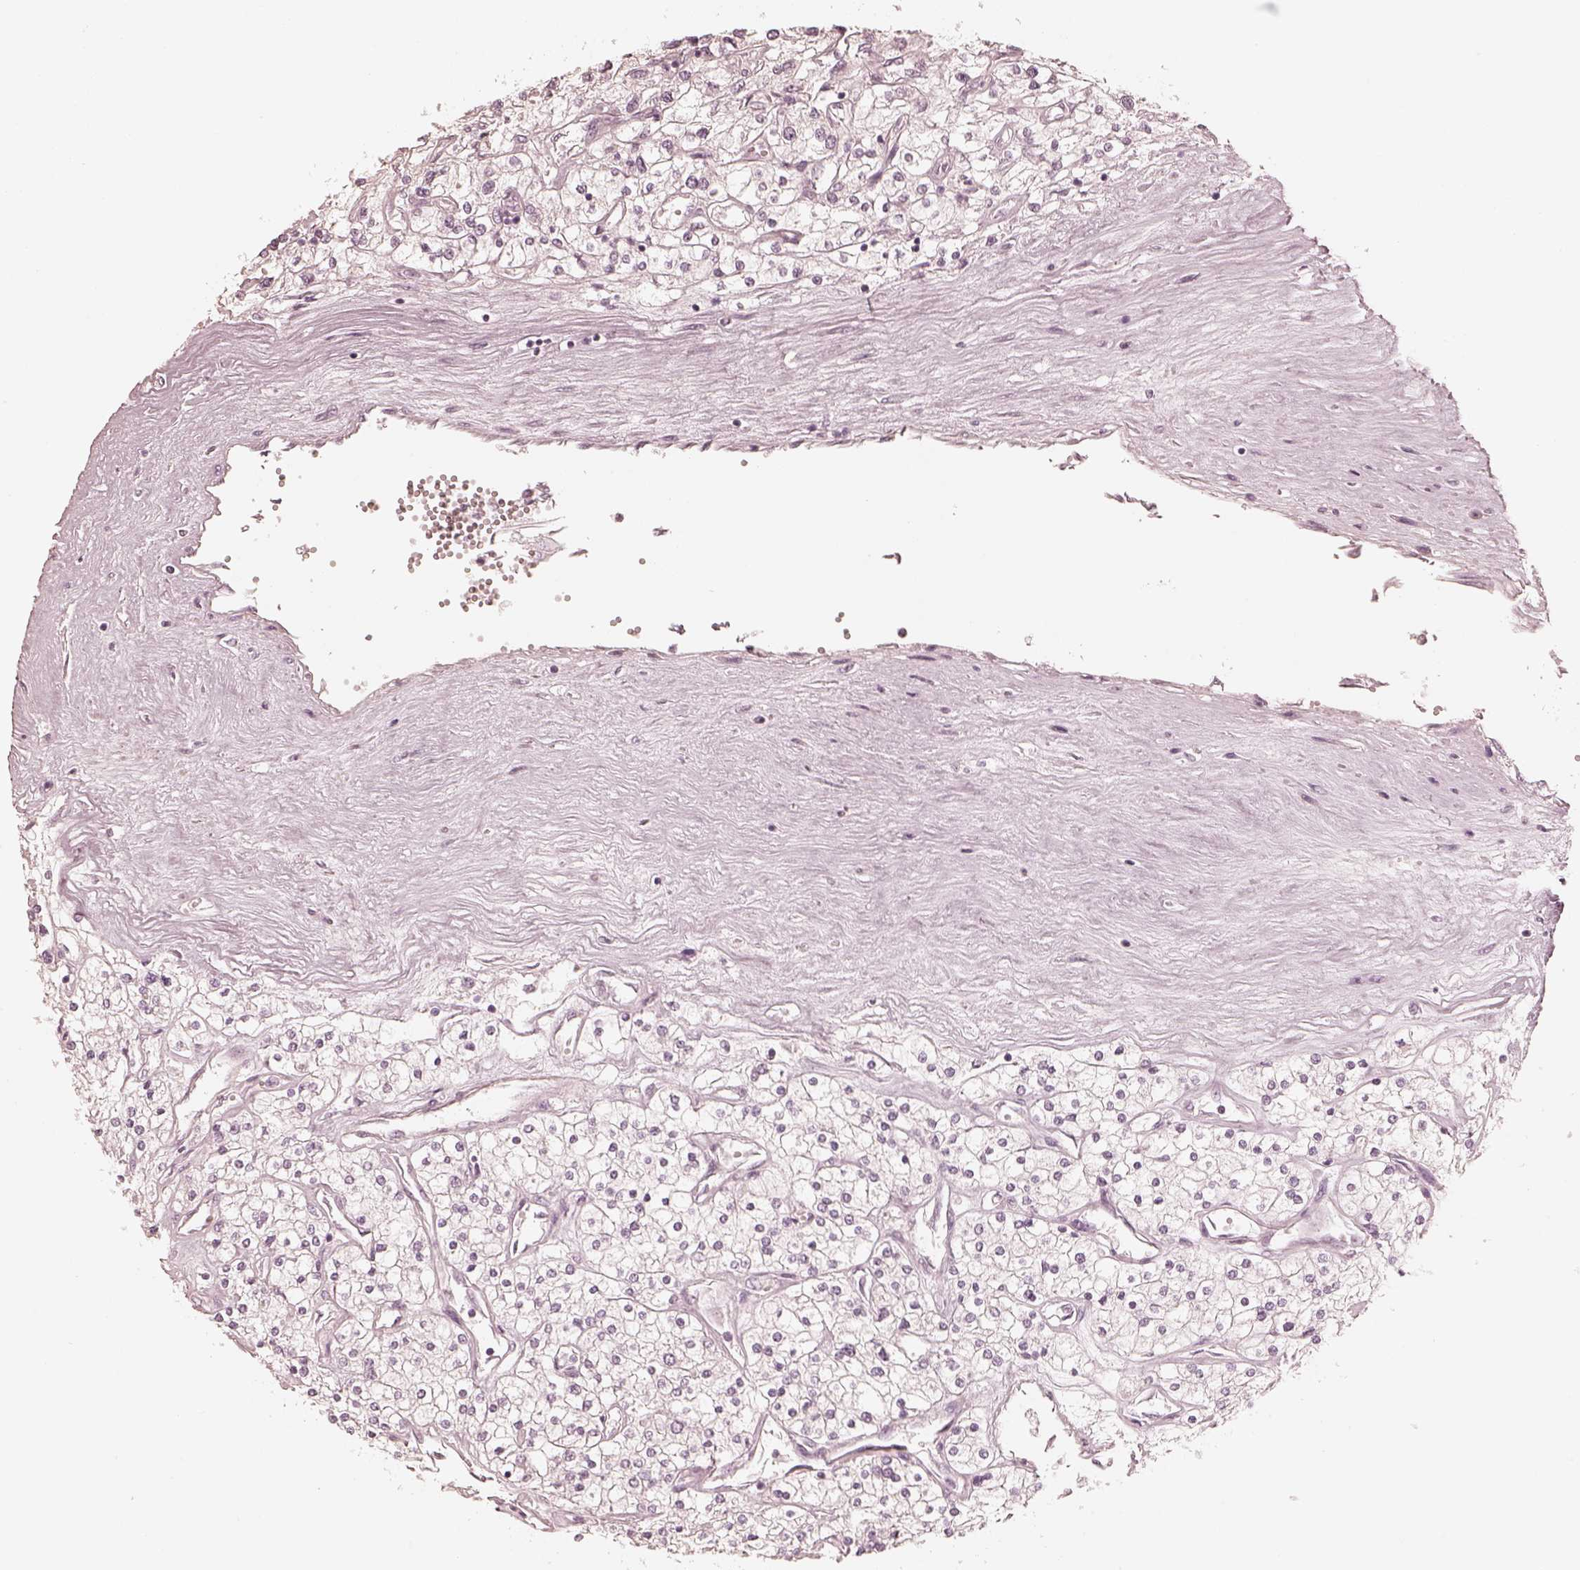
{"staining": {"intensity": "negative", "quantity": "none", "location": "none"}, "tissue": "renal cancer", "cell_type": "Tumor cells", "image_type": "cancer", "snomed": [{"axis": "morphology", "description": "Adenocarcinoma, NOS"}, {"axis": "topography", "description": "Kidney"}], "caption": "Tumor cells show no significant expression in adenocarcinoma (renal).", "gene": "CALR3", "patient": {"sex": "male", "age": 80}}